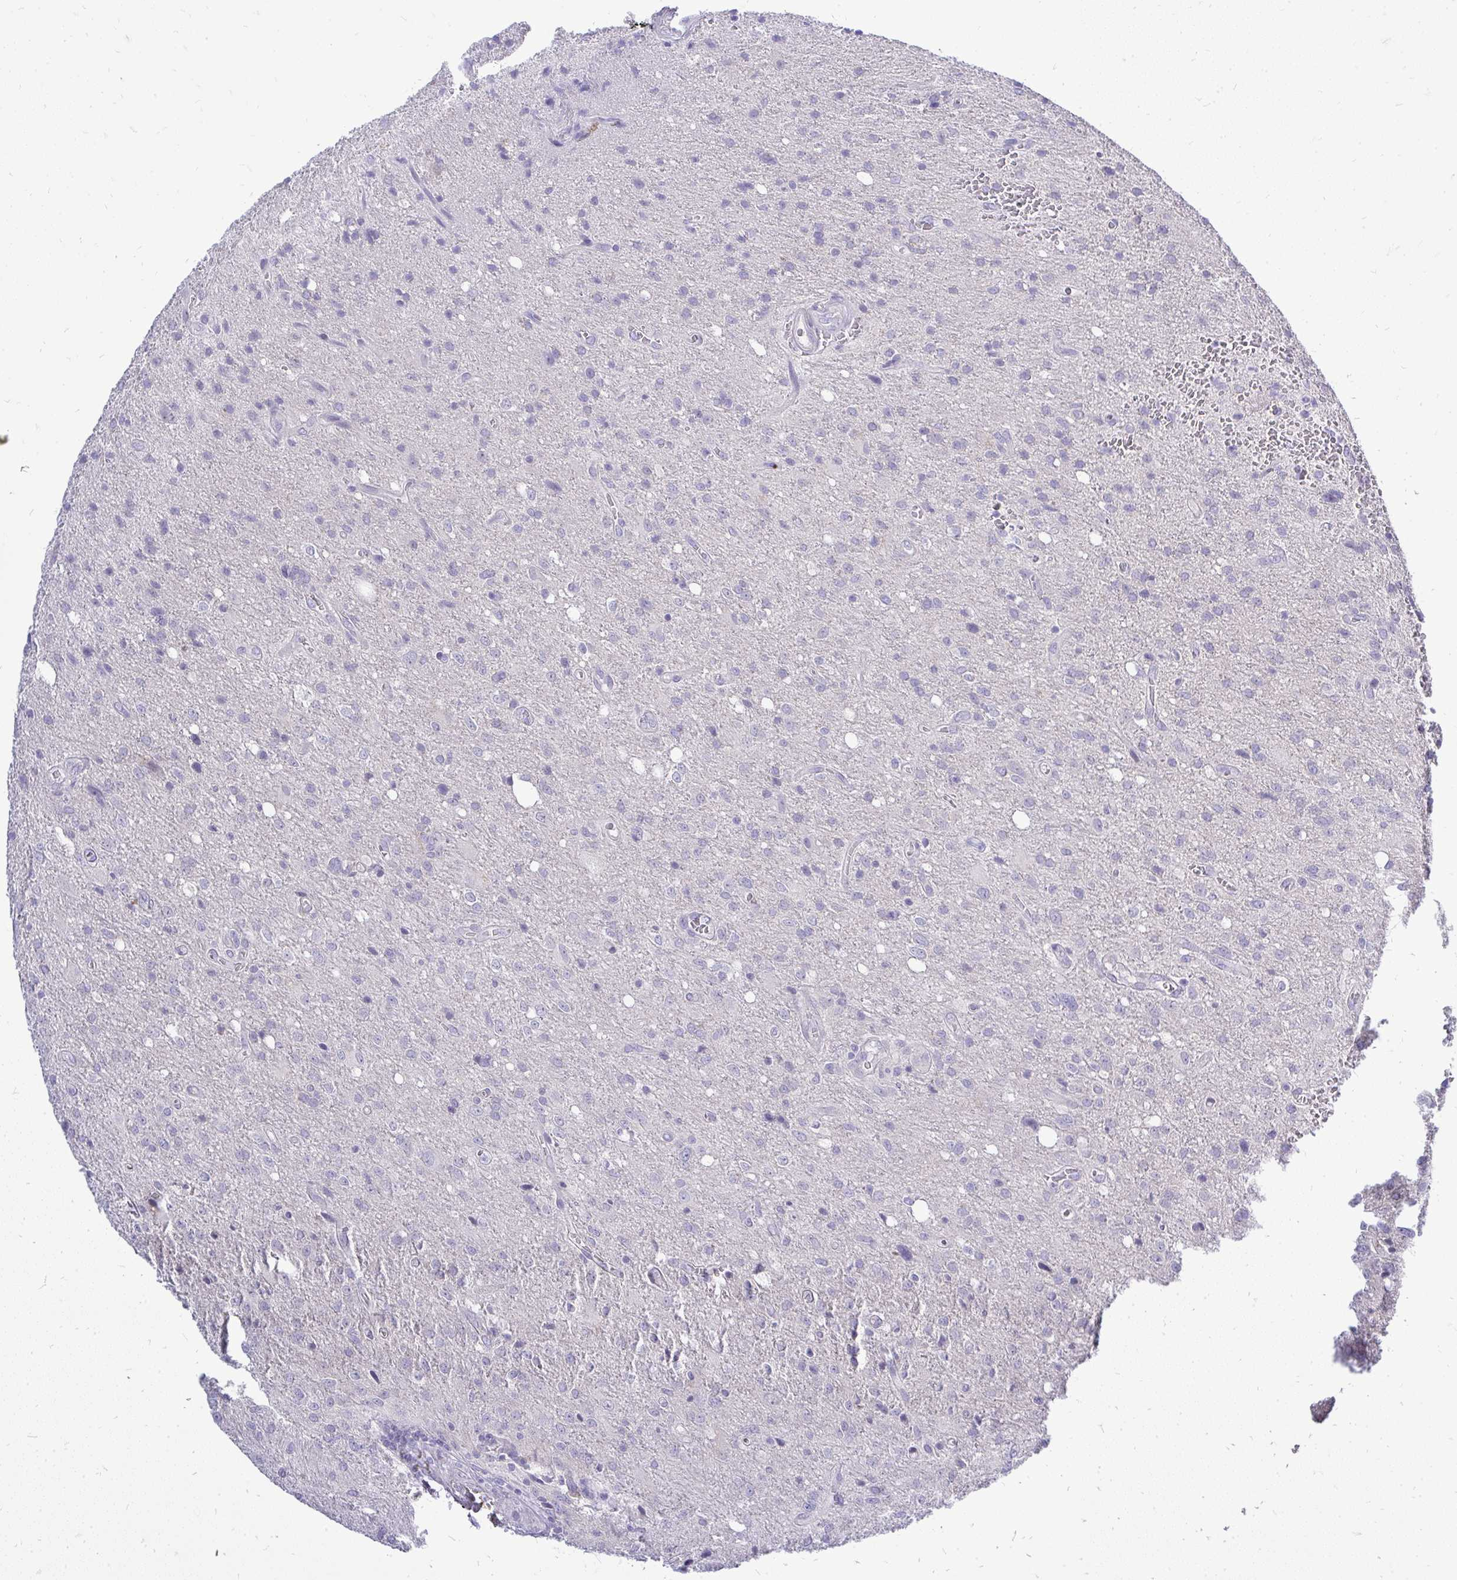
{"staining": {"intensity": "negative", "quantity": "none", "location": "none"}, "tissue": "glioma", "cell_type": "Tumor cells", "image_type": "cancer", "snomed": [{"axis": "morphology", "description": "Glioma, malignant, Low grade"}, {"axis": "topography", "description": "Brain"}], "caption": "An image of low-grade glioma (malignant) stained for a protein displays no brown staining in tumor cells. Brightfield microscopy of immunohistochemistry stained with DAB (3,3'-diaminobenzidine) (brown) and hematoxylin (blue), captured at high magnification.", "gene": "OR8D1", "patient": {"sex": "male", "age": 66}}